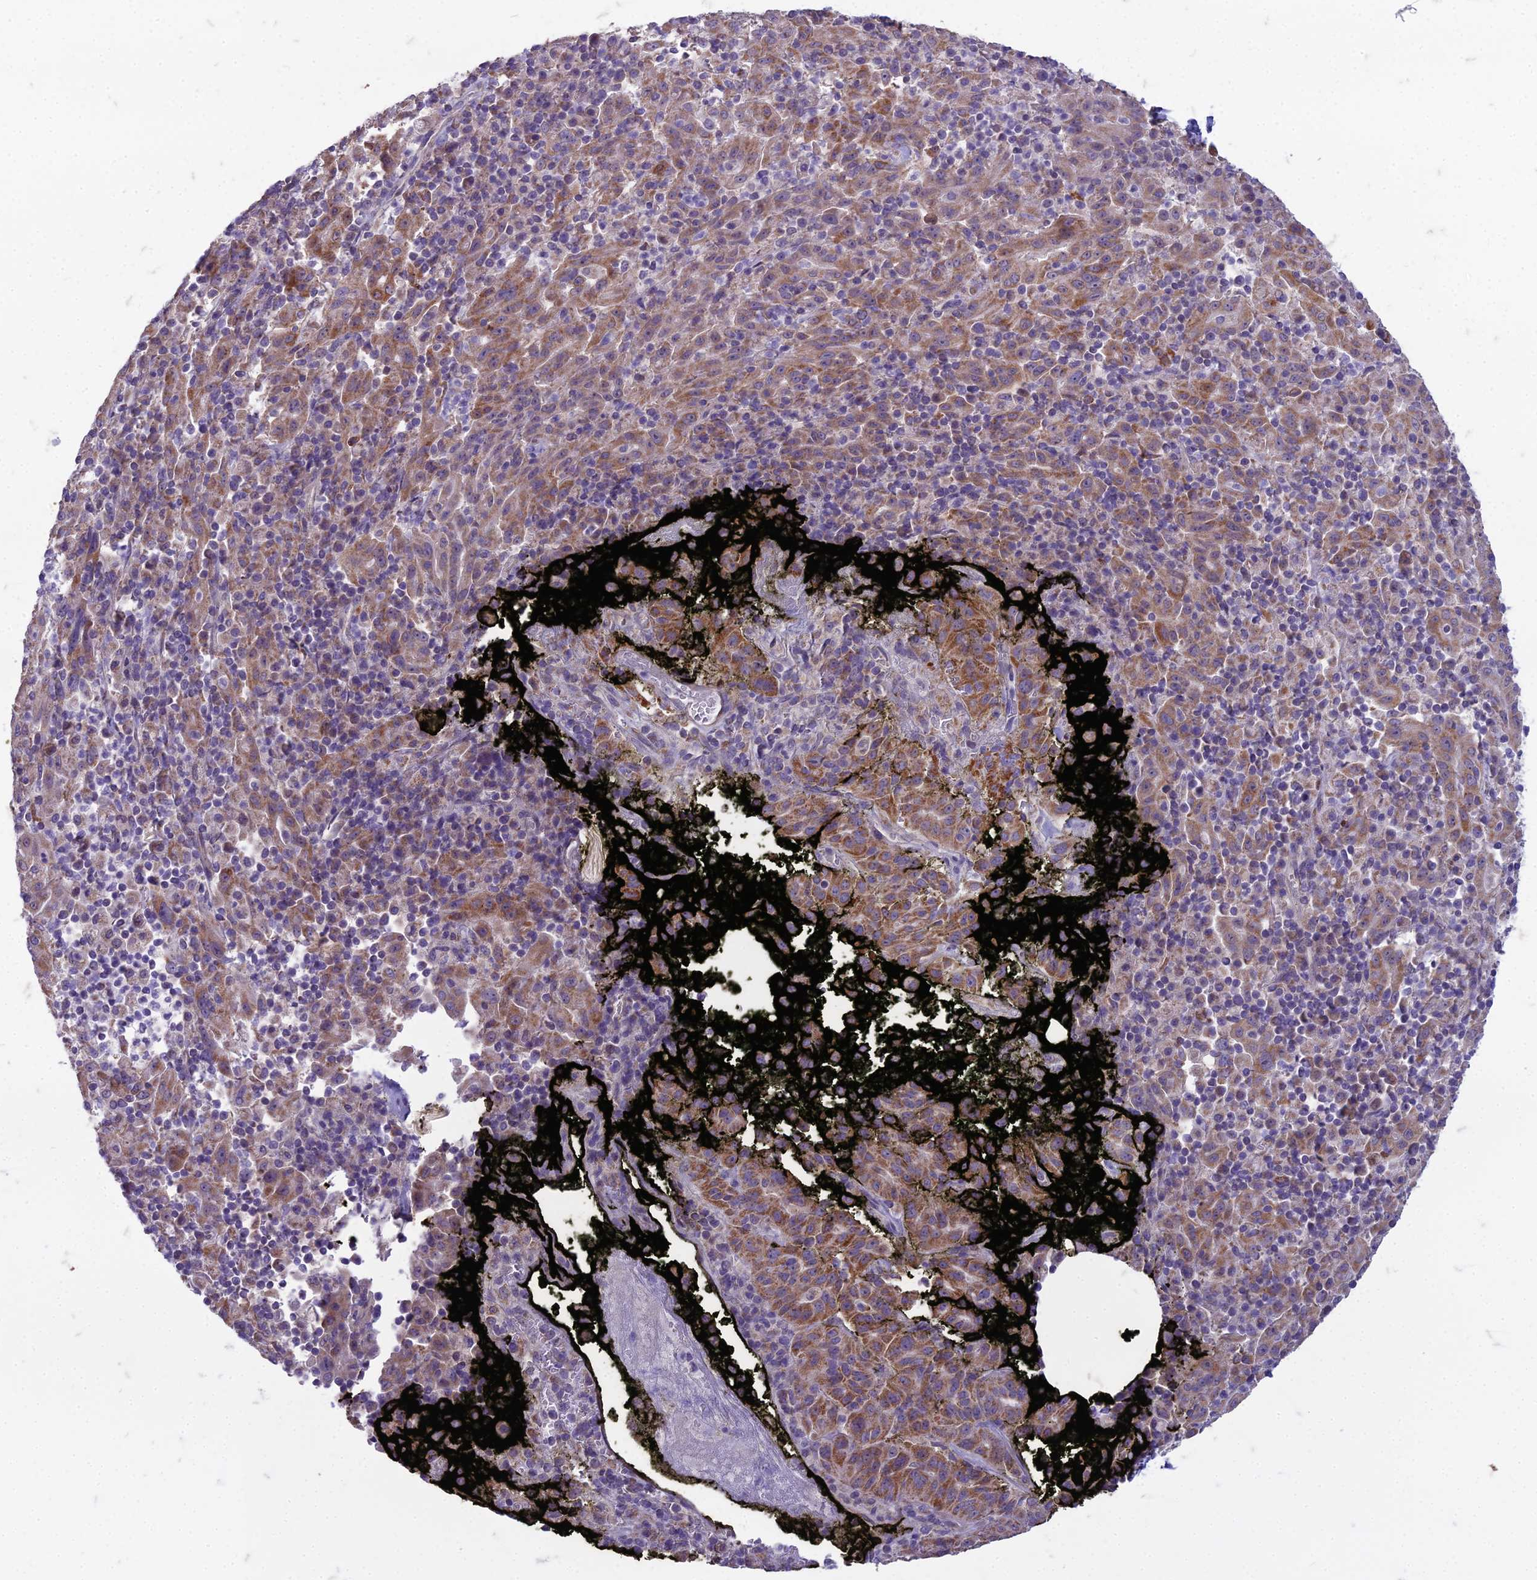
{"staining": {"intensity": "moderate", "quantity": ">75%", "location": "cytoplasmic/membranous"}, "tissue": "pancreatic cancer", "cell_type": "Tumor cells", "image_type": "cancer", "snomed": [{"axis": "morphology", "description": "Adenocarcinoma, NOS"}, {"axis": "topography", "description": "Pancreas"}], "caption": "Human pancreatic adenocarcinoma stained with a protein marker exhibits moderate staining in tumor cells.", "gene": "DUS2", "patient": {"sex": "male", "age": 63}}